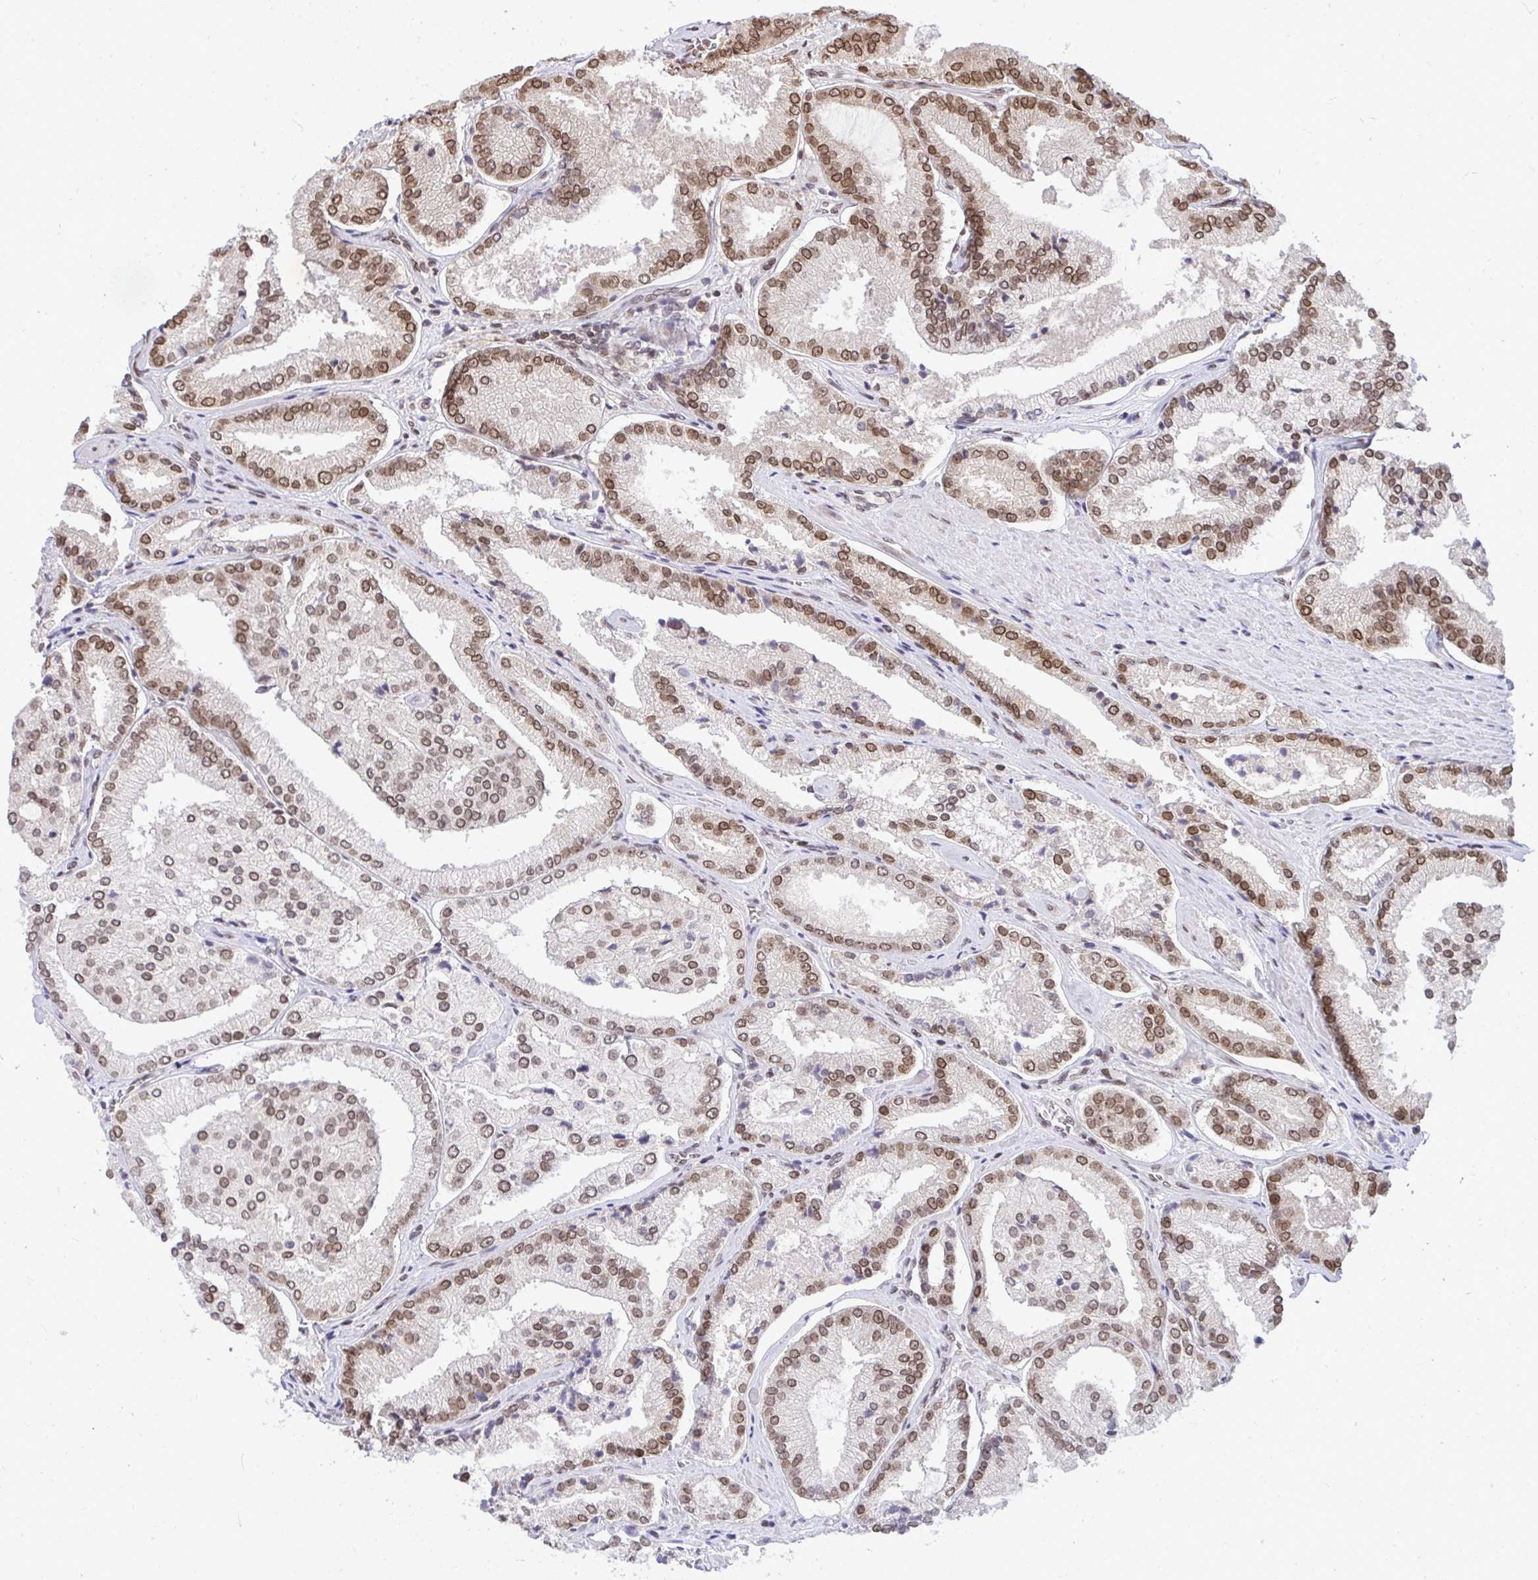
{"staining": {"intensity": "moderate", "quantity": ">75%", "location": "nuclear"}, "tissue": "prostate cancer", "cell_type": "Tumor cells", "image_type": "cancer", "snomed": [{"axis": "morphology", "description": "Adenocarcinoma, High grade"}, {"axis": "topography", "description": "Prostate"}], "caption": "Prostate adenocarcinoma (high-grade) stained with IHC shows moderate nuclear positivity in approximately >75% of tumor cells.", "gene": "JPT1", "patient": {"sex": "male", "age": 73}}